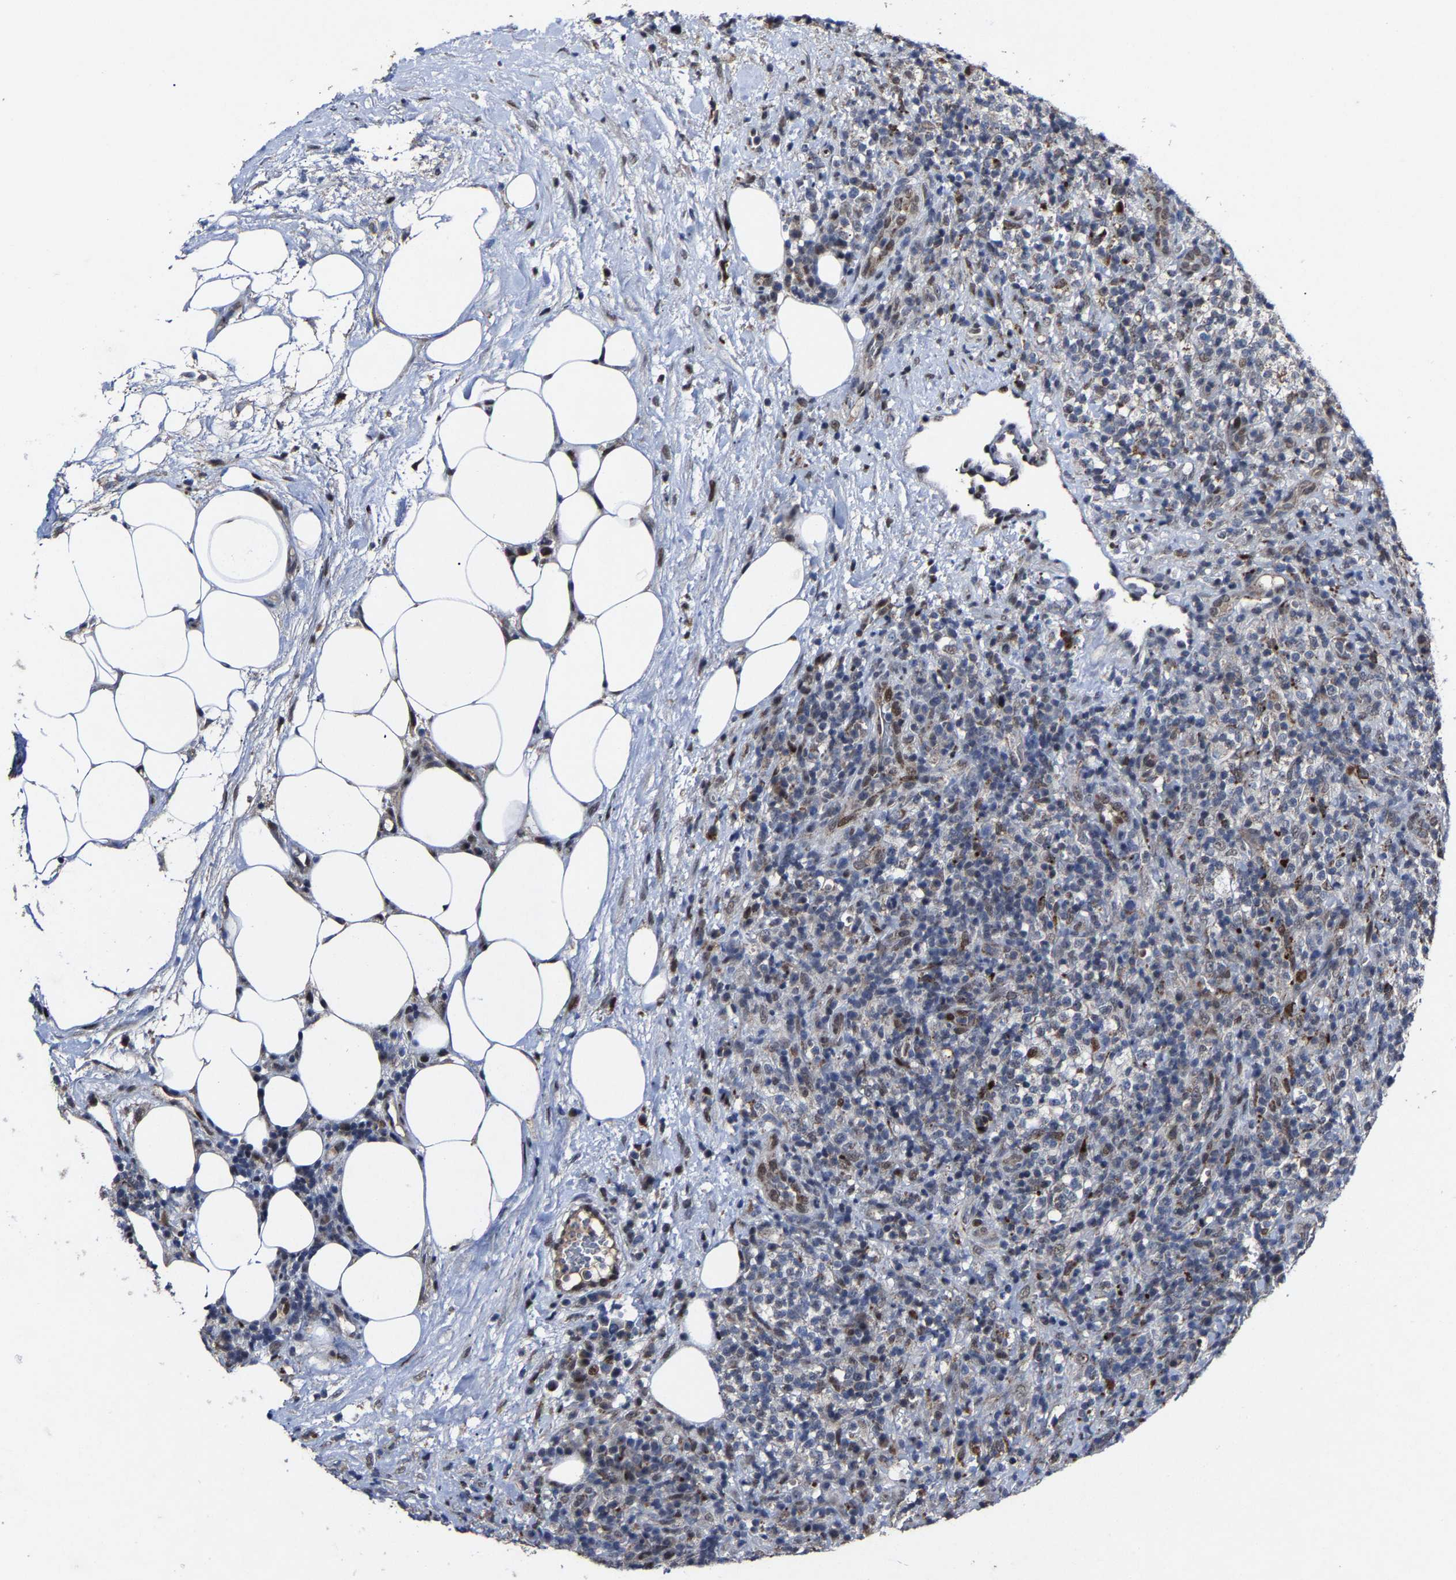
{"staining": {"intensity": "negative", "quantity": "none", "location": "none"}, "tissue": "lymphoma", "cell_type": "Tumor cells", "image_type": "cancer", "snomed": [{"axis": "morphology", "description": "Malignant lymphoma, non-Hodgkin's type, High grade"}, {"axis": "topography", "description": "Lymph node"}], "caption": "Tumor cells show no significant protein staining in high-grade malignant lymphoma, non-Hodgkin's type.", "gene": "LSM8", "patient": {"sex": "female", "age": 76}}